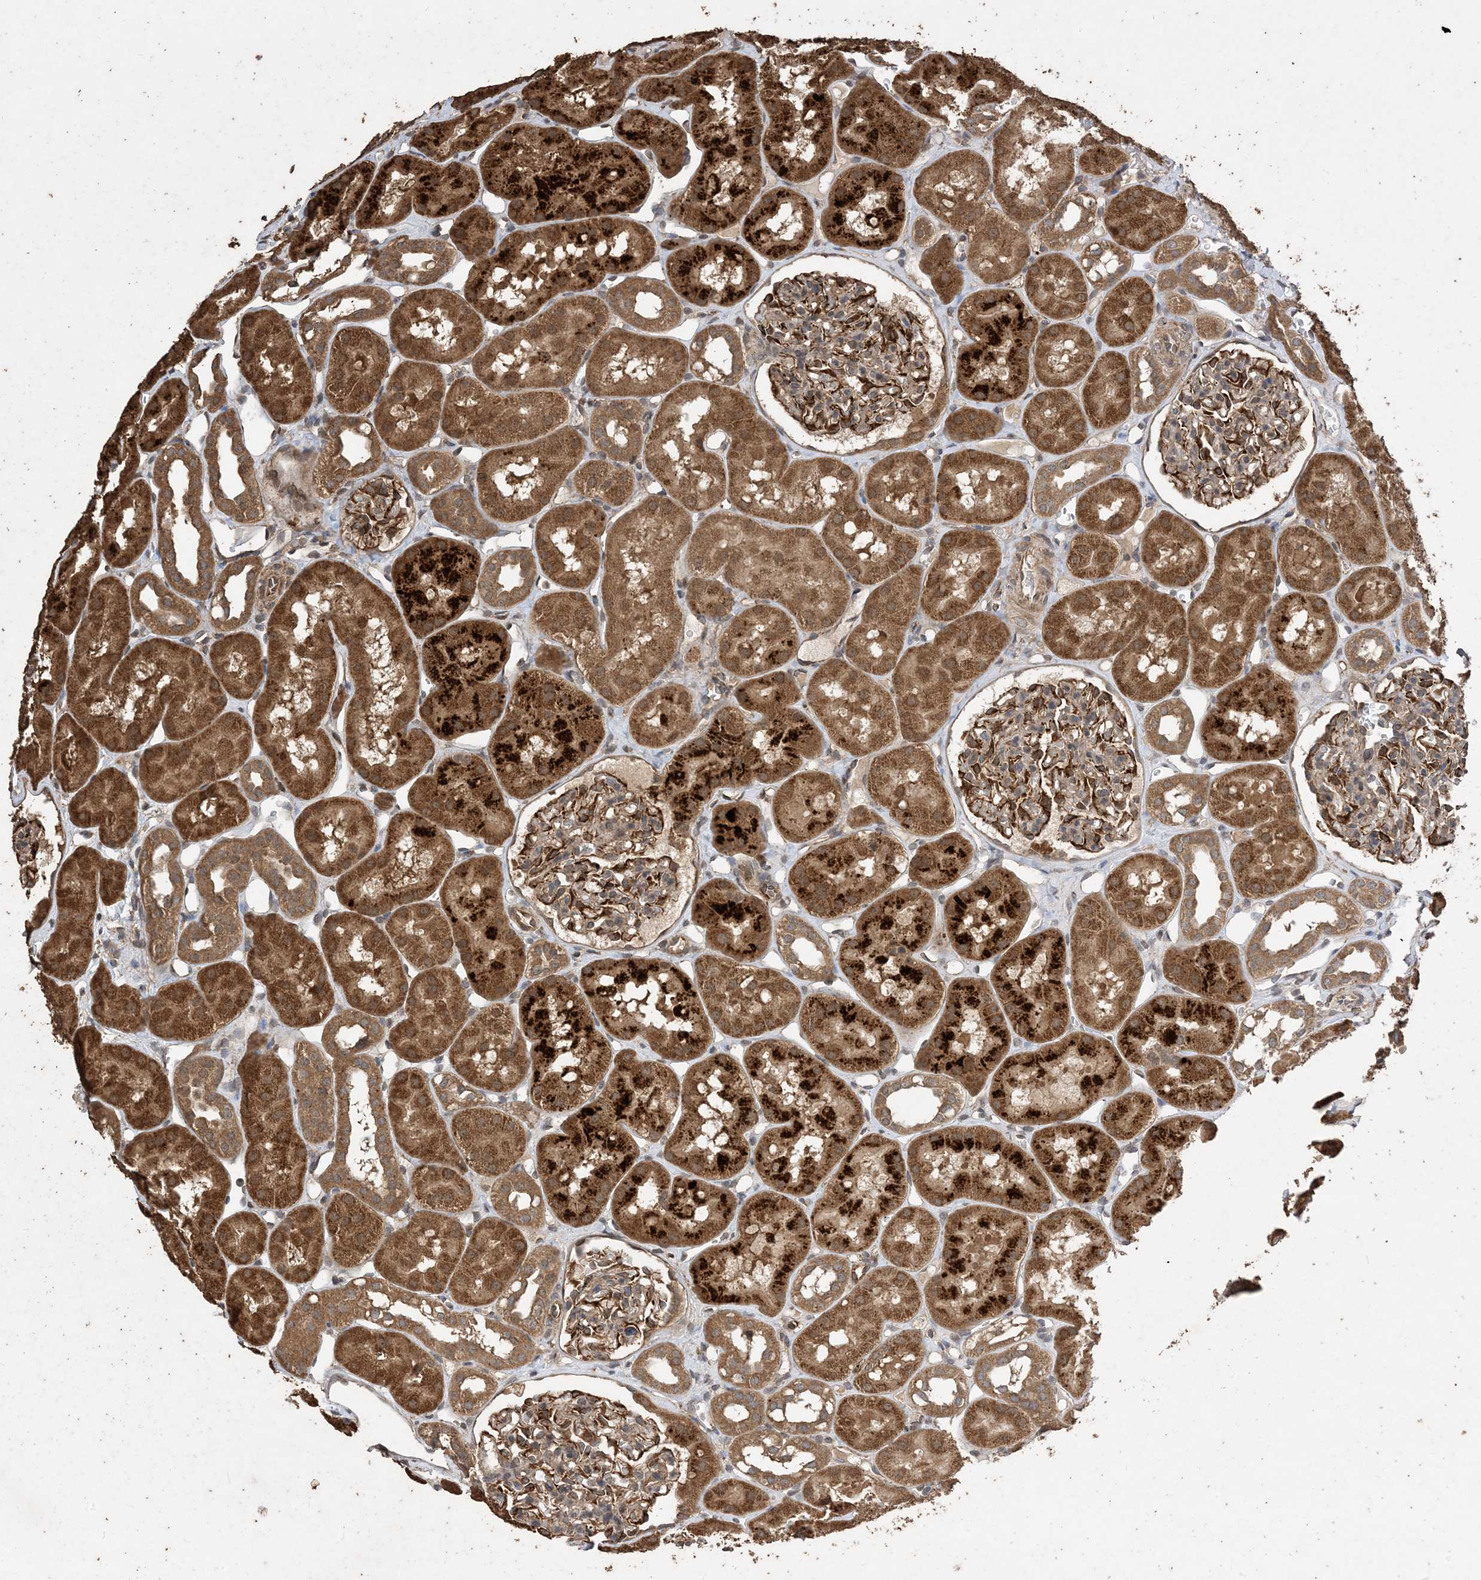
{"staining": {"intensity": "moderate", "quantity": "25%-75%", "location": "cytoplasmic/membranous"}, "tissue": "kidney", "cell_type": "Cells in glomeruli", "image_type": "normal", "snomed": [{"axis": "morphology", "description": "Normal tissue, NOS"}, {"axis": "topography", "description": "Kidney"}], "caption": "Immunohistochemistry (IHC) of benign human kidney reveals medium levels of moderate cytoplasmic/membranous positivity in approximately 25%-75% of cells in glomeruli.", "gene": "ZKSCAN5", "patient": {"sex": "male", "age": 16}}